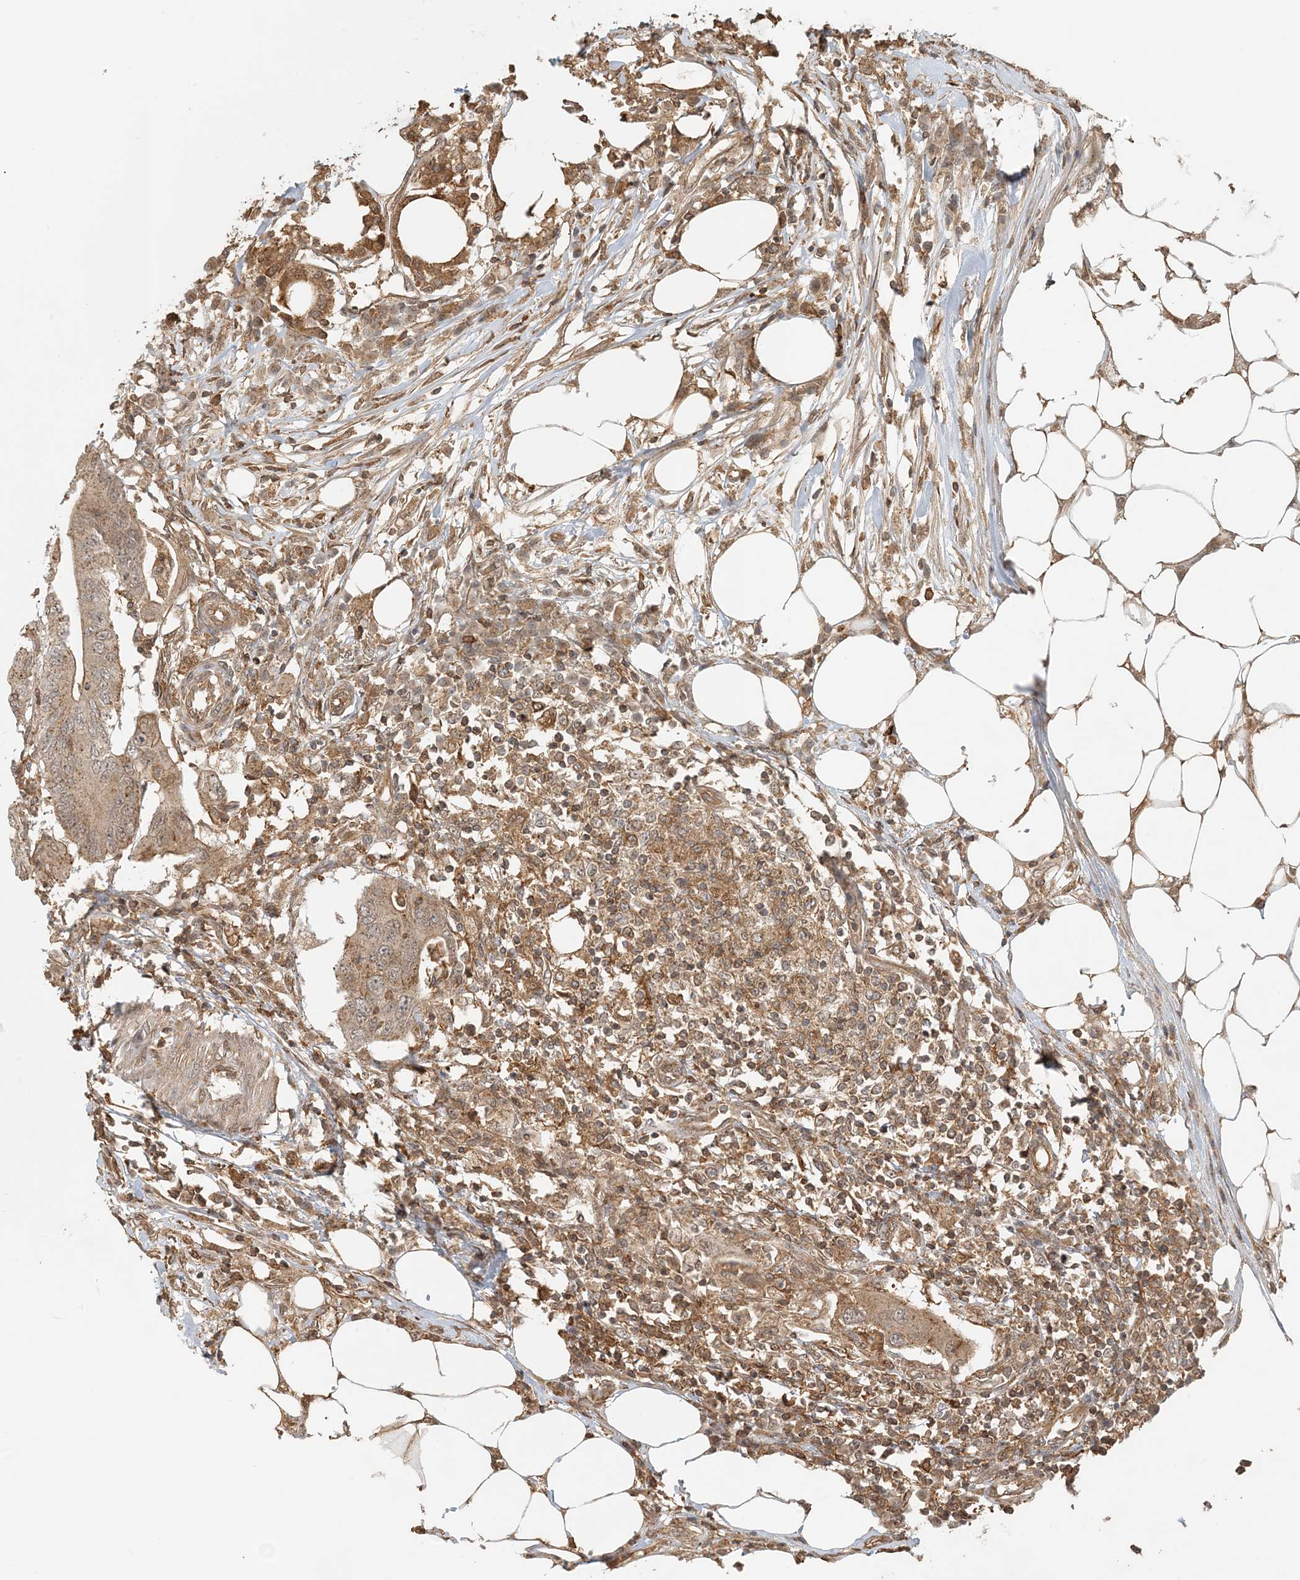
{"staining": {"intensity": "moderate", "quantity": ">75%", "location": "cytoplasmic/membranous"}, "tissue": "colorectal cancer", "cell_type": "Tumor cells", "image_type": "cancer", "snomed": [{"axis": "morphology", "description": "Adenocarcinoma, NOS"}, {"axis": "topography", "description": "Colon"}], "caption": "IHC image of human colorectal cancer (adenocarcinoma) stained for a protein (brown), which displays medium levels of moderate cytoplasmic/membranous positivity in approximately >75% of tumor cells.", "gene": "OBI1", "patient": {"sex": "male", "age": 71}}